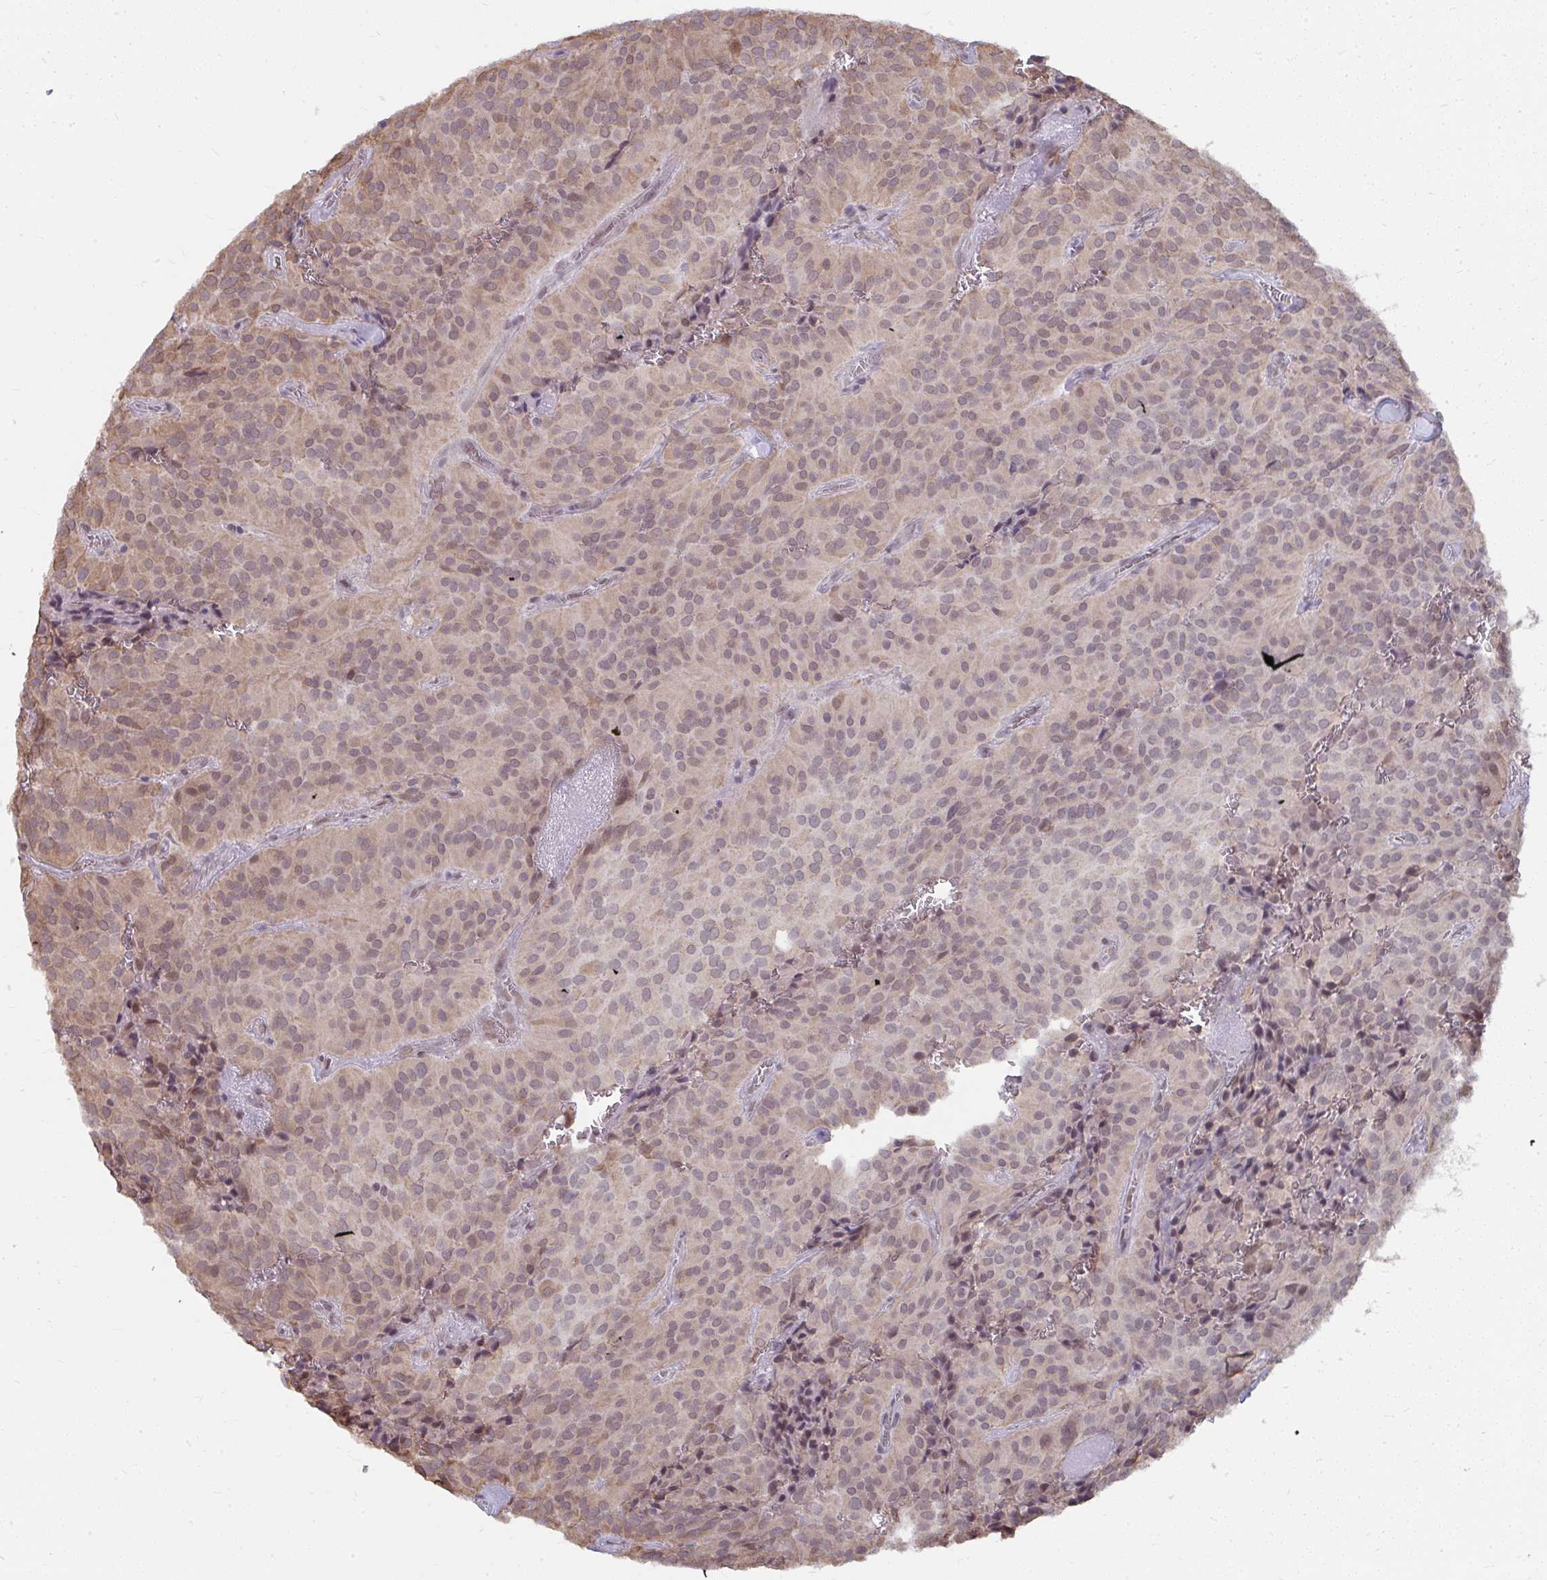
{"staining": {"intensity": "weak", "quantity": "25%-75%", "location": "nuclear"}, "tissue": "glioma", "cell_type": "Tumor cells", "image_type": "cancer", "snomed": [{"axis": "morphology", "description": "Glioma, malignant, Low grade"}, {"axis": "topography", "description": "Brain"}], "caption": "Low-grade glioma (malignant) stained with a brown dye exhibits weak nuclear positive staining in approximately 25%-75% of tumor cells.", "gene": "NMNAT1", "patient": {"sex": "male", "age": 42}}